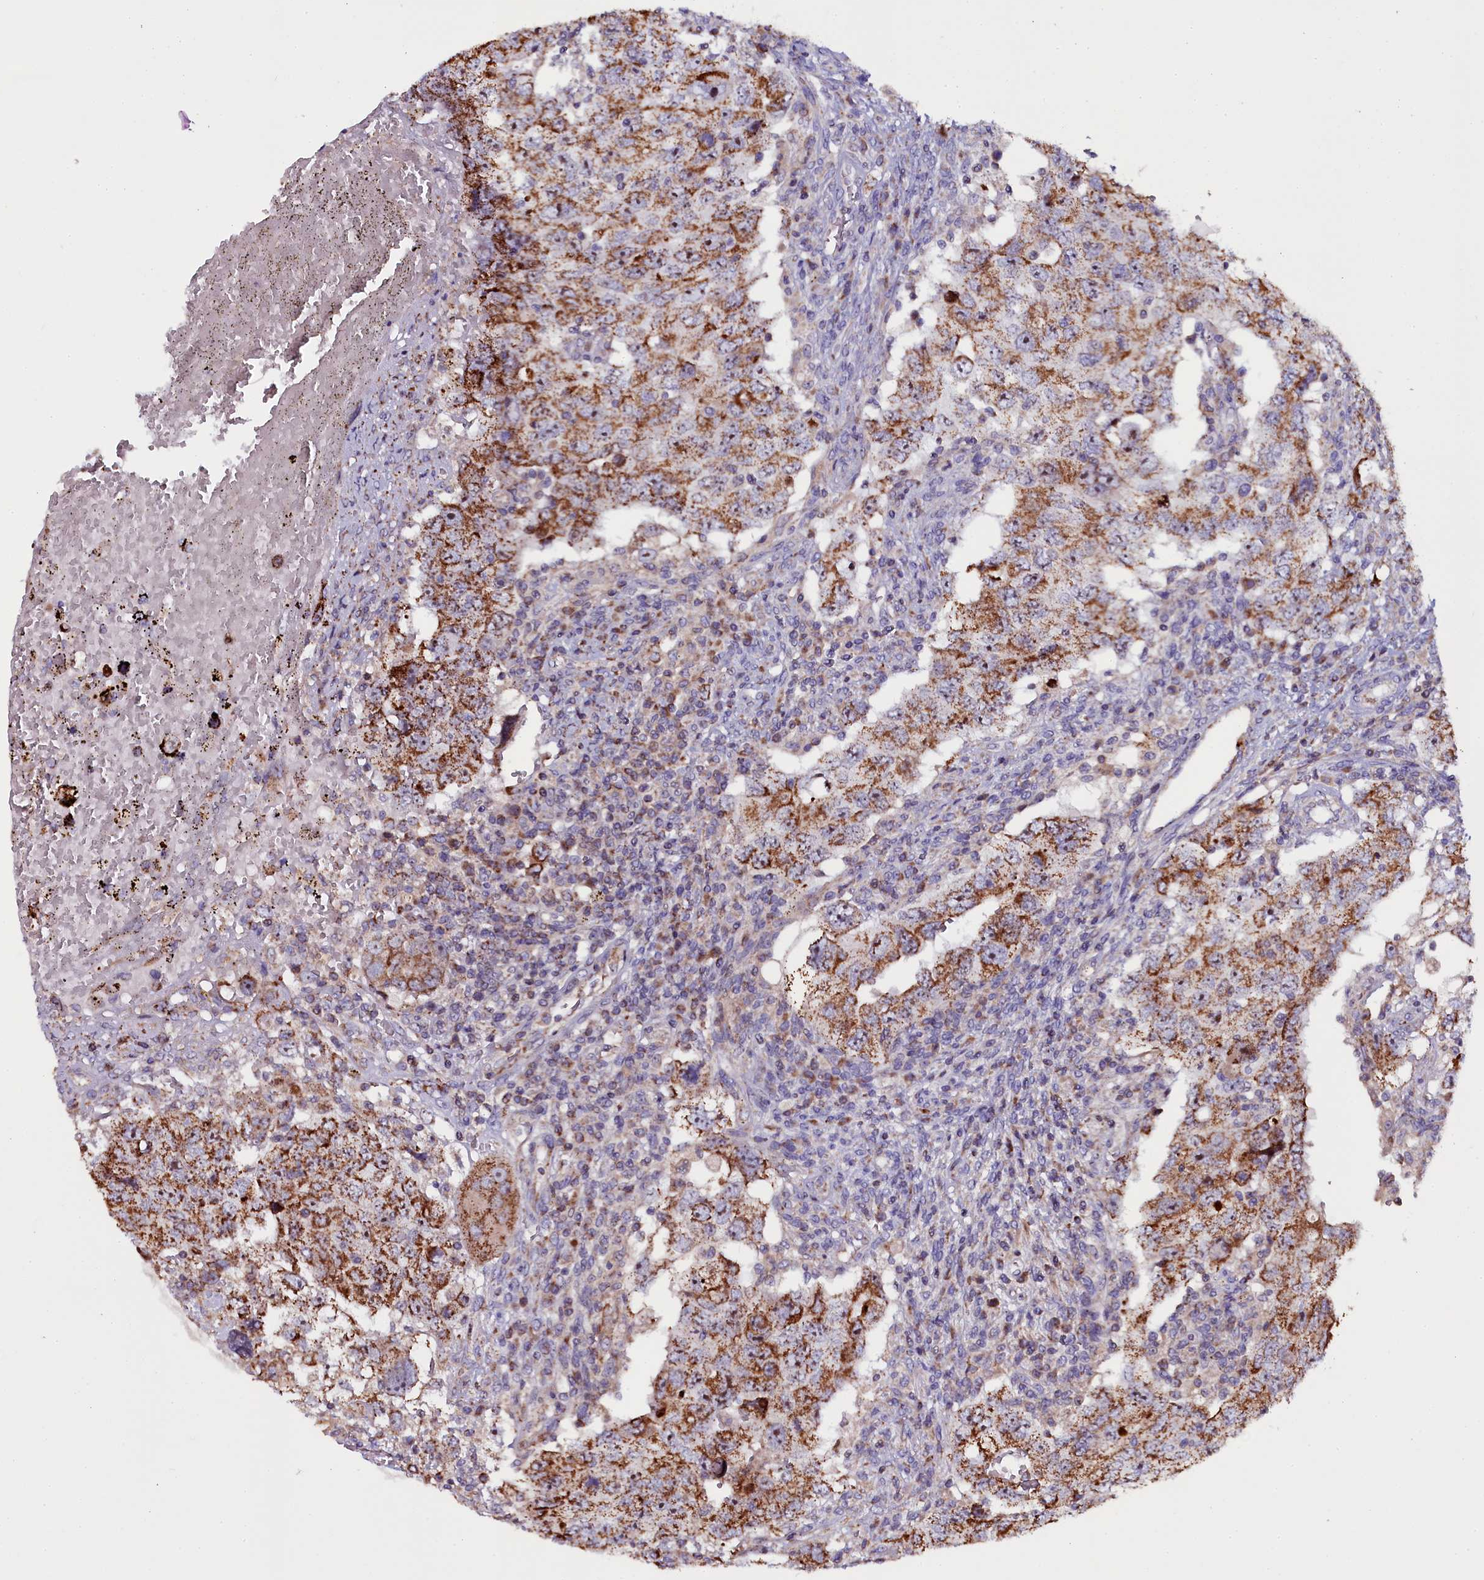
{"staining": {"intensity": "strong", "quantity": "25%-75%", "location": "cytoplasmic/membranous,nuclear"}, "tissue": "testis cancer", "cell_type": "Tumor cells", "image_type": "cancer", "snomed": [{"axis": "morphology", "description": "Carcinoma, Embryonal, NOS"}, {"axis": "topography", "description": "Testis"}], "caption": "Testis embryonal carcinoma tissue shows strong cytoplasmic/membranous and nuclear staining in about 25%-75% of tumor cells, visualized by immunohistochemistry. (IHC, brightfield microscopy, high magnification).", "gene": "NAA80", "patient": {"sex": "male", "age": 26}}